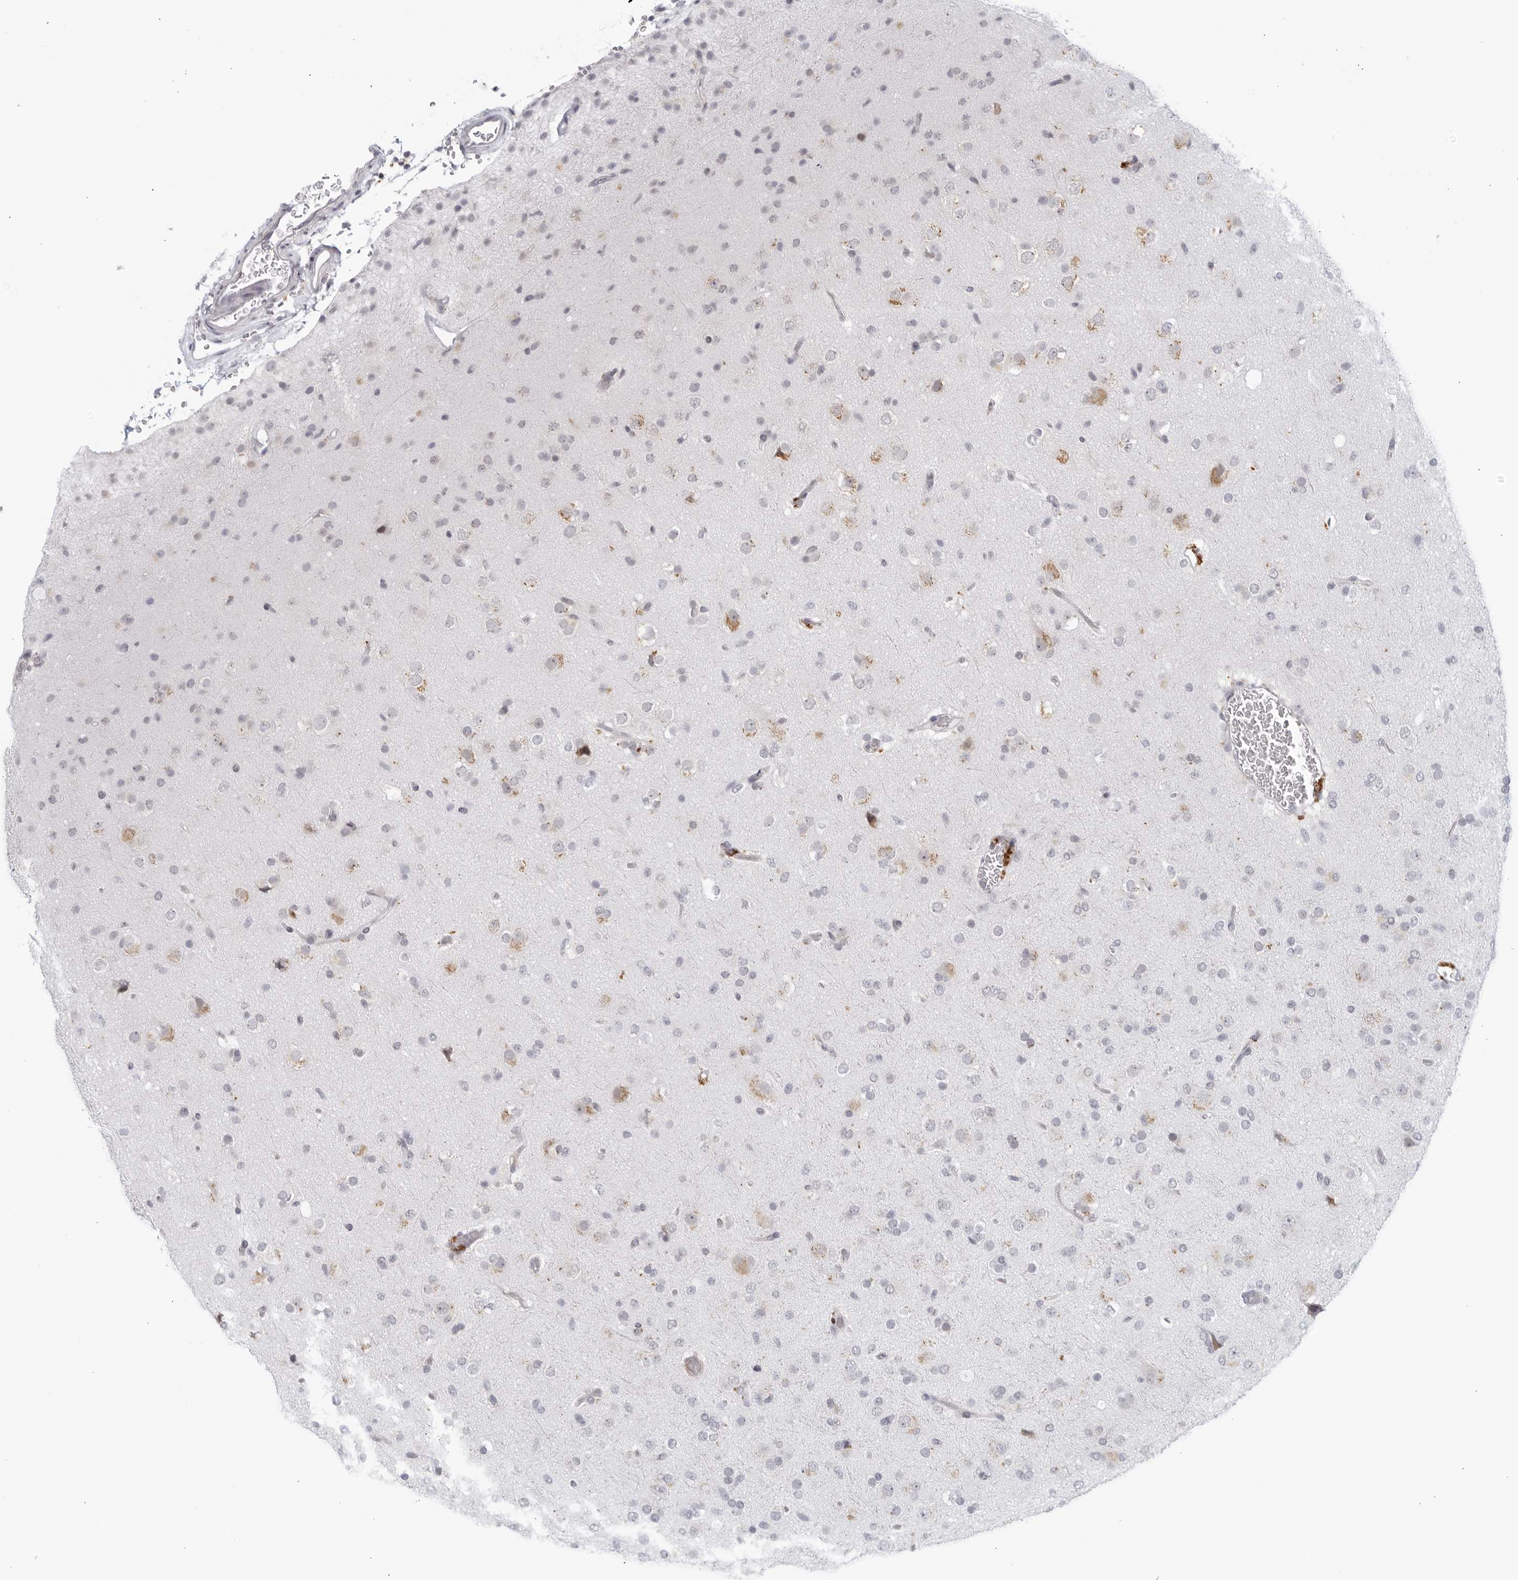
{"staining": {"intensity": "weak", "quantity": "<25%", "location": "cytoplasmic/membranous"}, "tissue": "glioma", "cell_type": "Tumor cells", "image_type": "cancer", "snomed": [{"axis": "morphology", "description": "Glioma, malignant, Low grade"}, {"axis": "topography", "description": "Brain"}], "caption": "Malignant glioma (low-grade) stained for a protein using immunohistochemistry shows no expression tumor cells.", "gene": "WDTC1", "patient": {"sex": "male", "age": 65}}